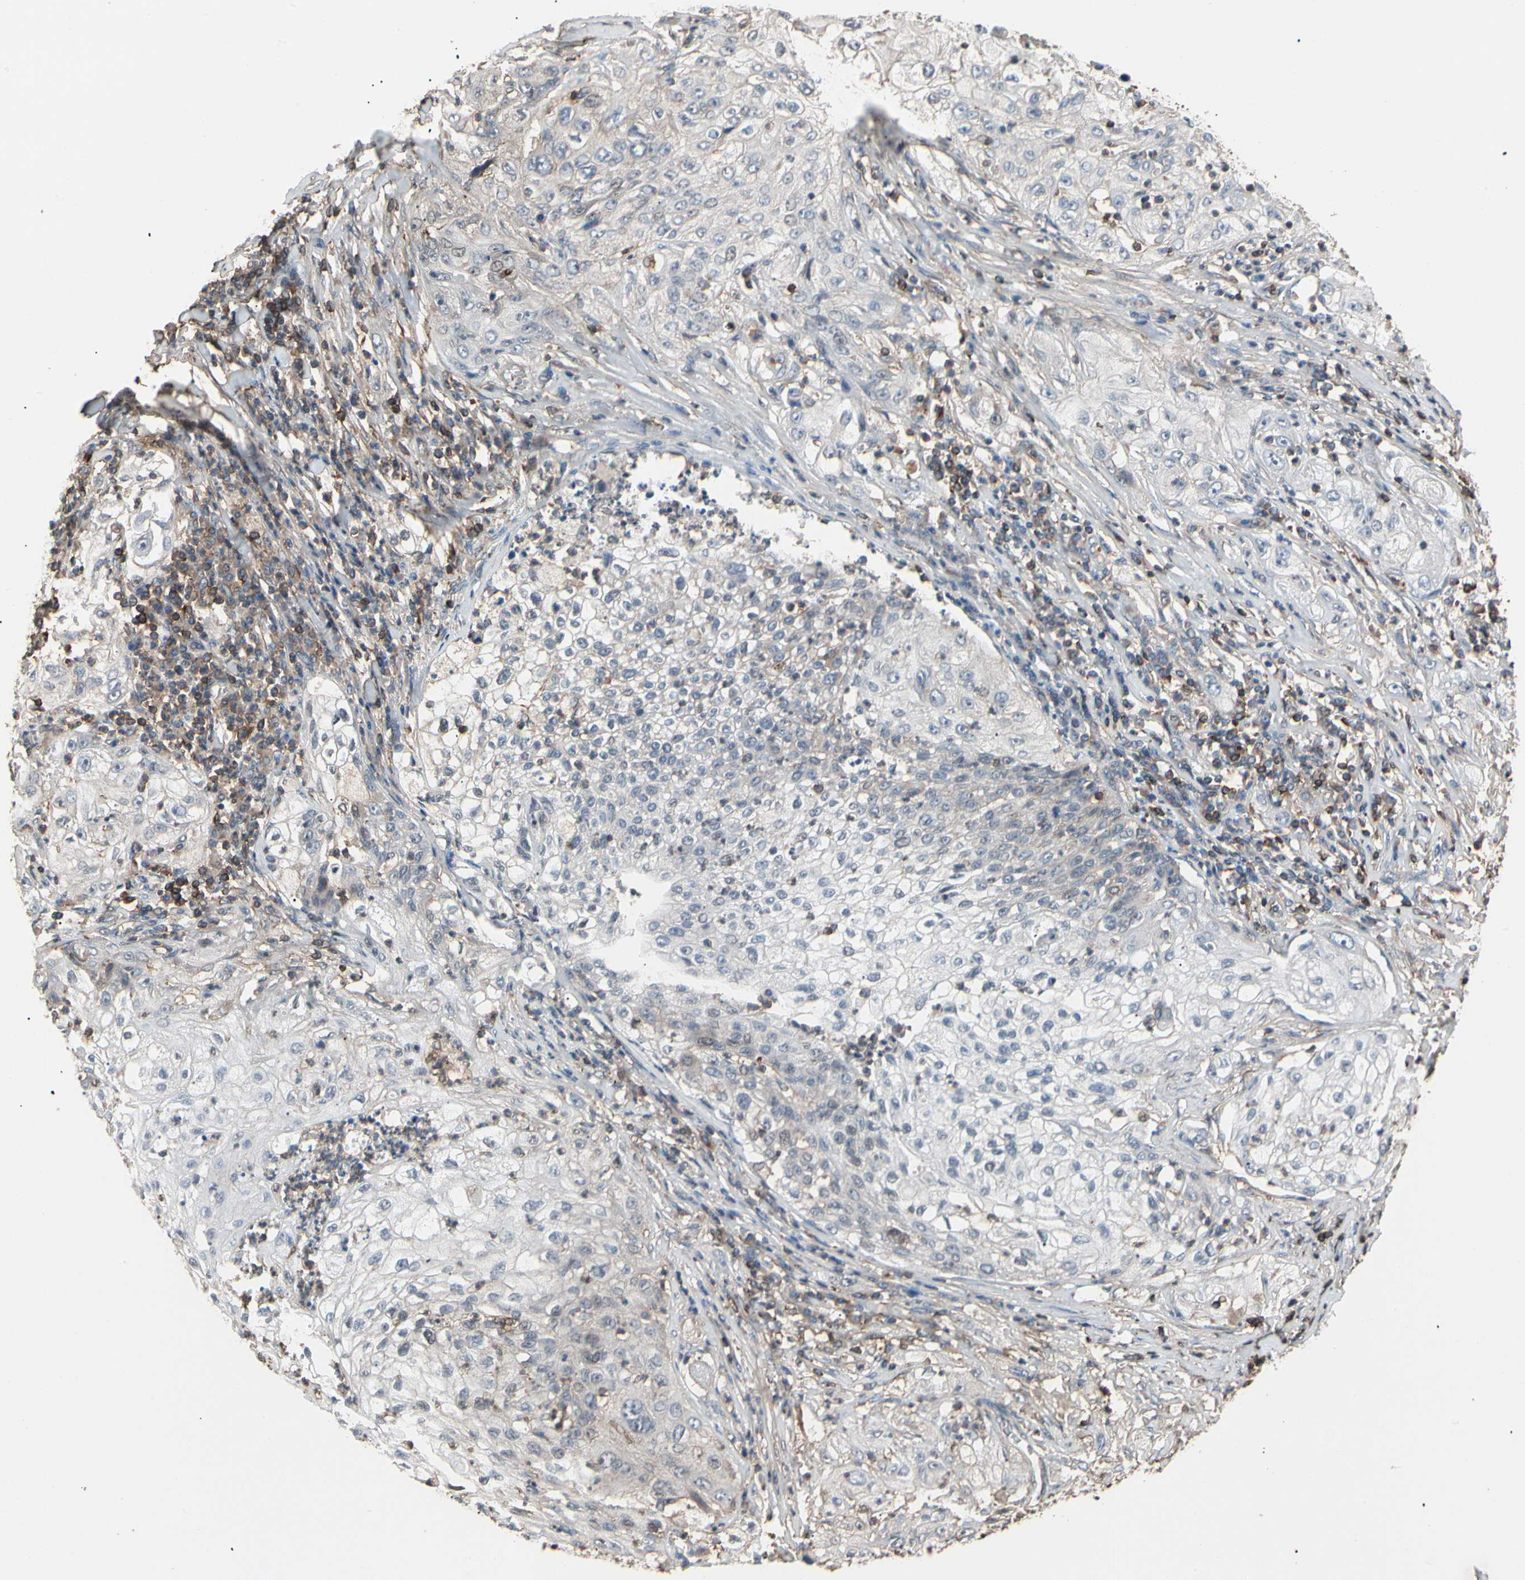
{"staining": {"intensity": "weak", "quantity": "<25%", "location": "cytoplasmic/membranous"}, "tissue": "lung cancer", "cell_type": "Tumor cells", "image_type": "cancer", "snomed": [{"axis": "morphology", "description": "Inflammation, NOS"}, {"axis": "morphology", "description": "Squamous cell carcinoma, NOS"}, {"axis": "topography", "description": "Lymph node"}, {"axis": "topography", "description": "Soft tissue"}, {"axis": "topography", "description": "Lung"}], "caption": "Tumor cells show no significant protein expression in lung cancer (squamous cell carcinoma).", "gene": "MAPK13", "patient": {"sex": "male", "age": 66}}